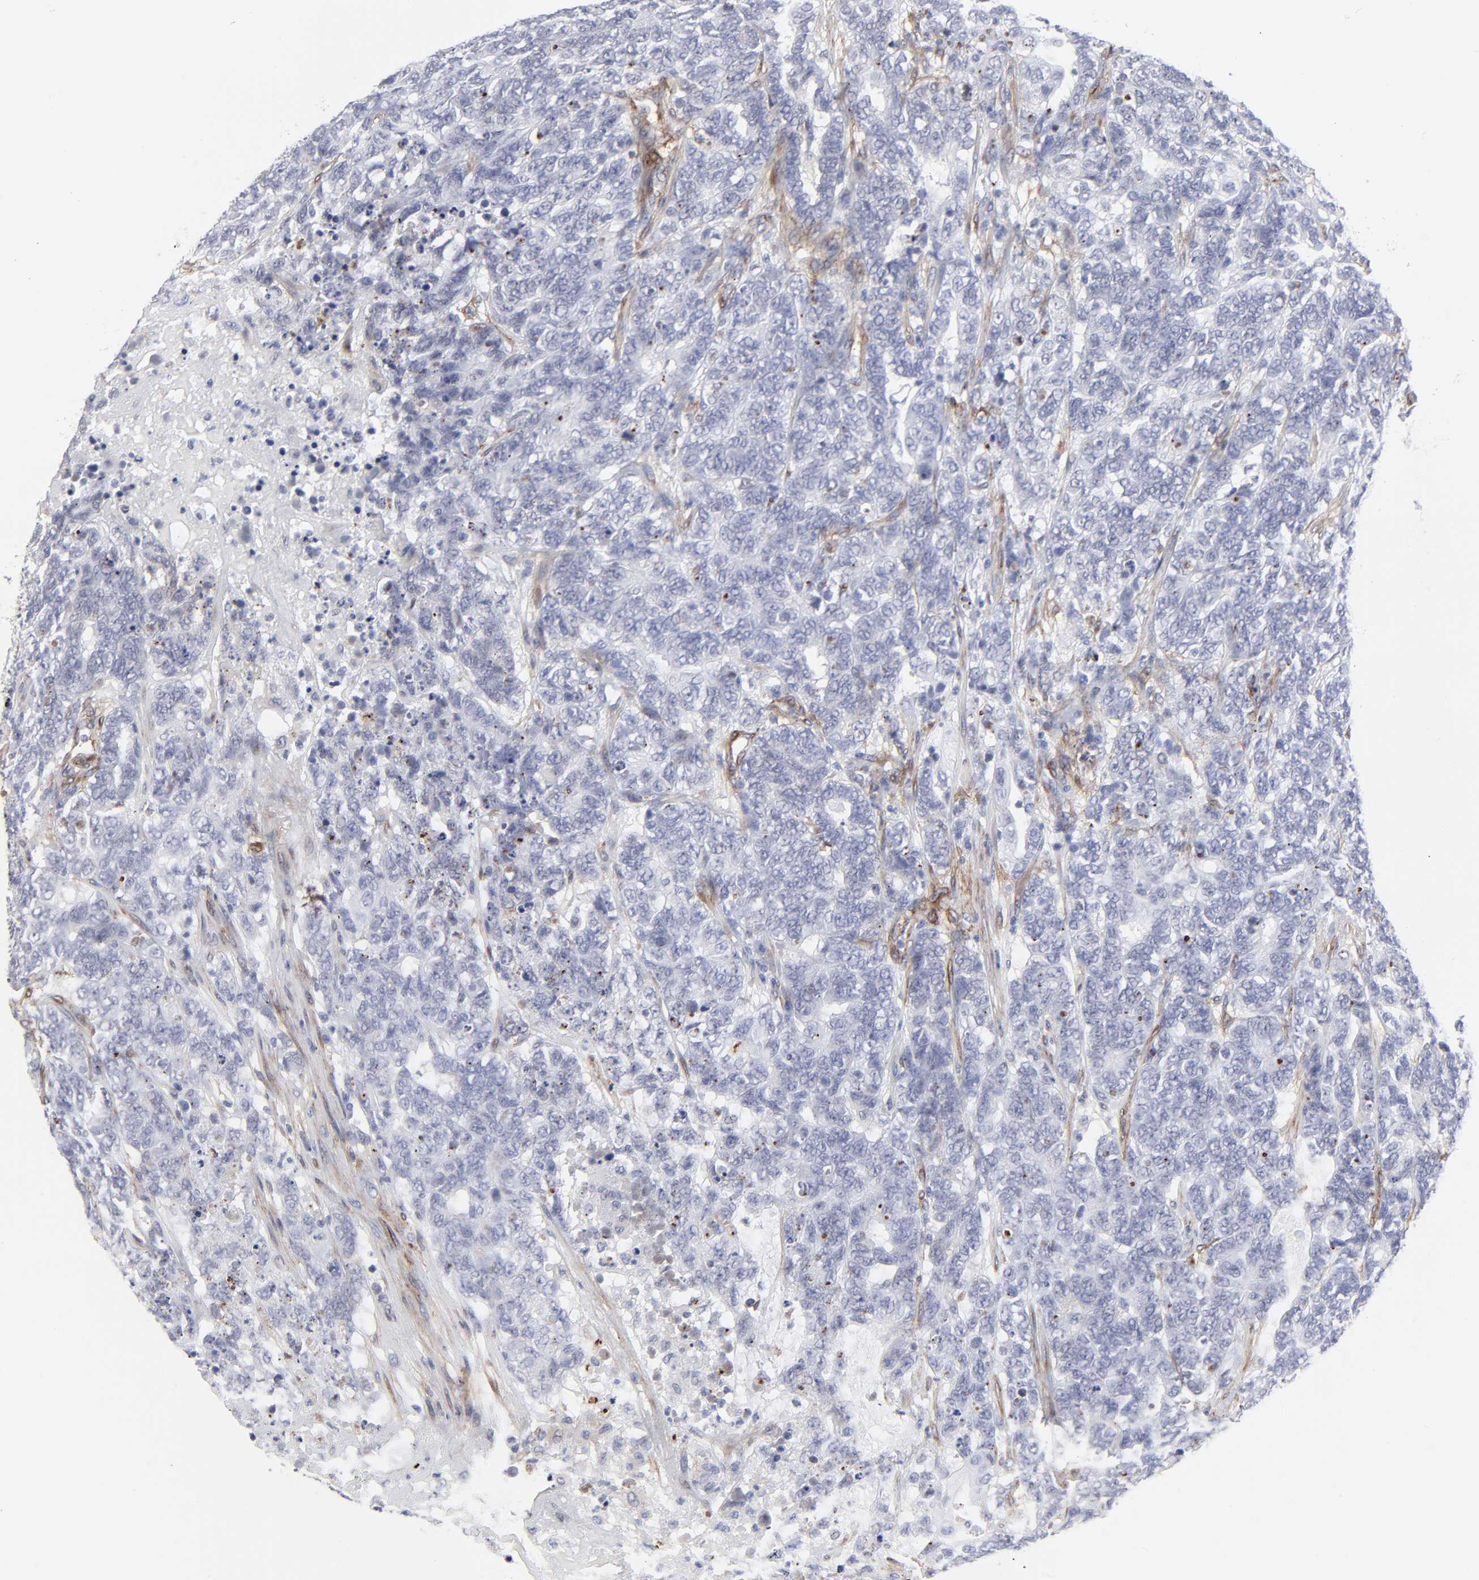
{"staining": {"intensity": "negative", "quantity": "none", "location": "none"}, "tissue": "testis cancer", "cell_type": "Tumor cells", "image_type": "cancer", "snomed": [{"axis": "morphology", "description": "Carcinoma, Embryonal, NOS"}, {"axis": "topography", "description": "Testis"}], "caption": "Testis cancer stained for a protein using immunohistochemistry shows no expression tumor cells.", "gene": "PDGFRB", "patient": {"sex": "male", "age": 26}}